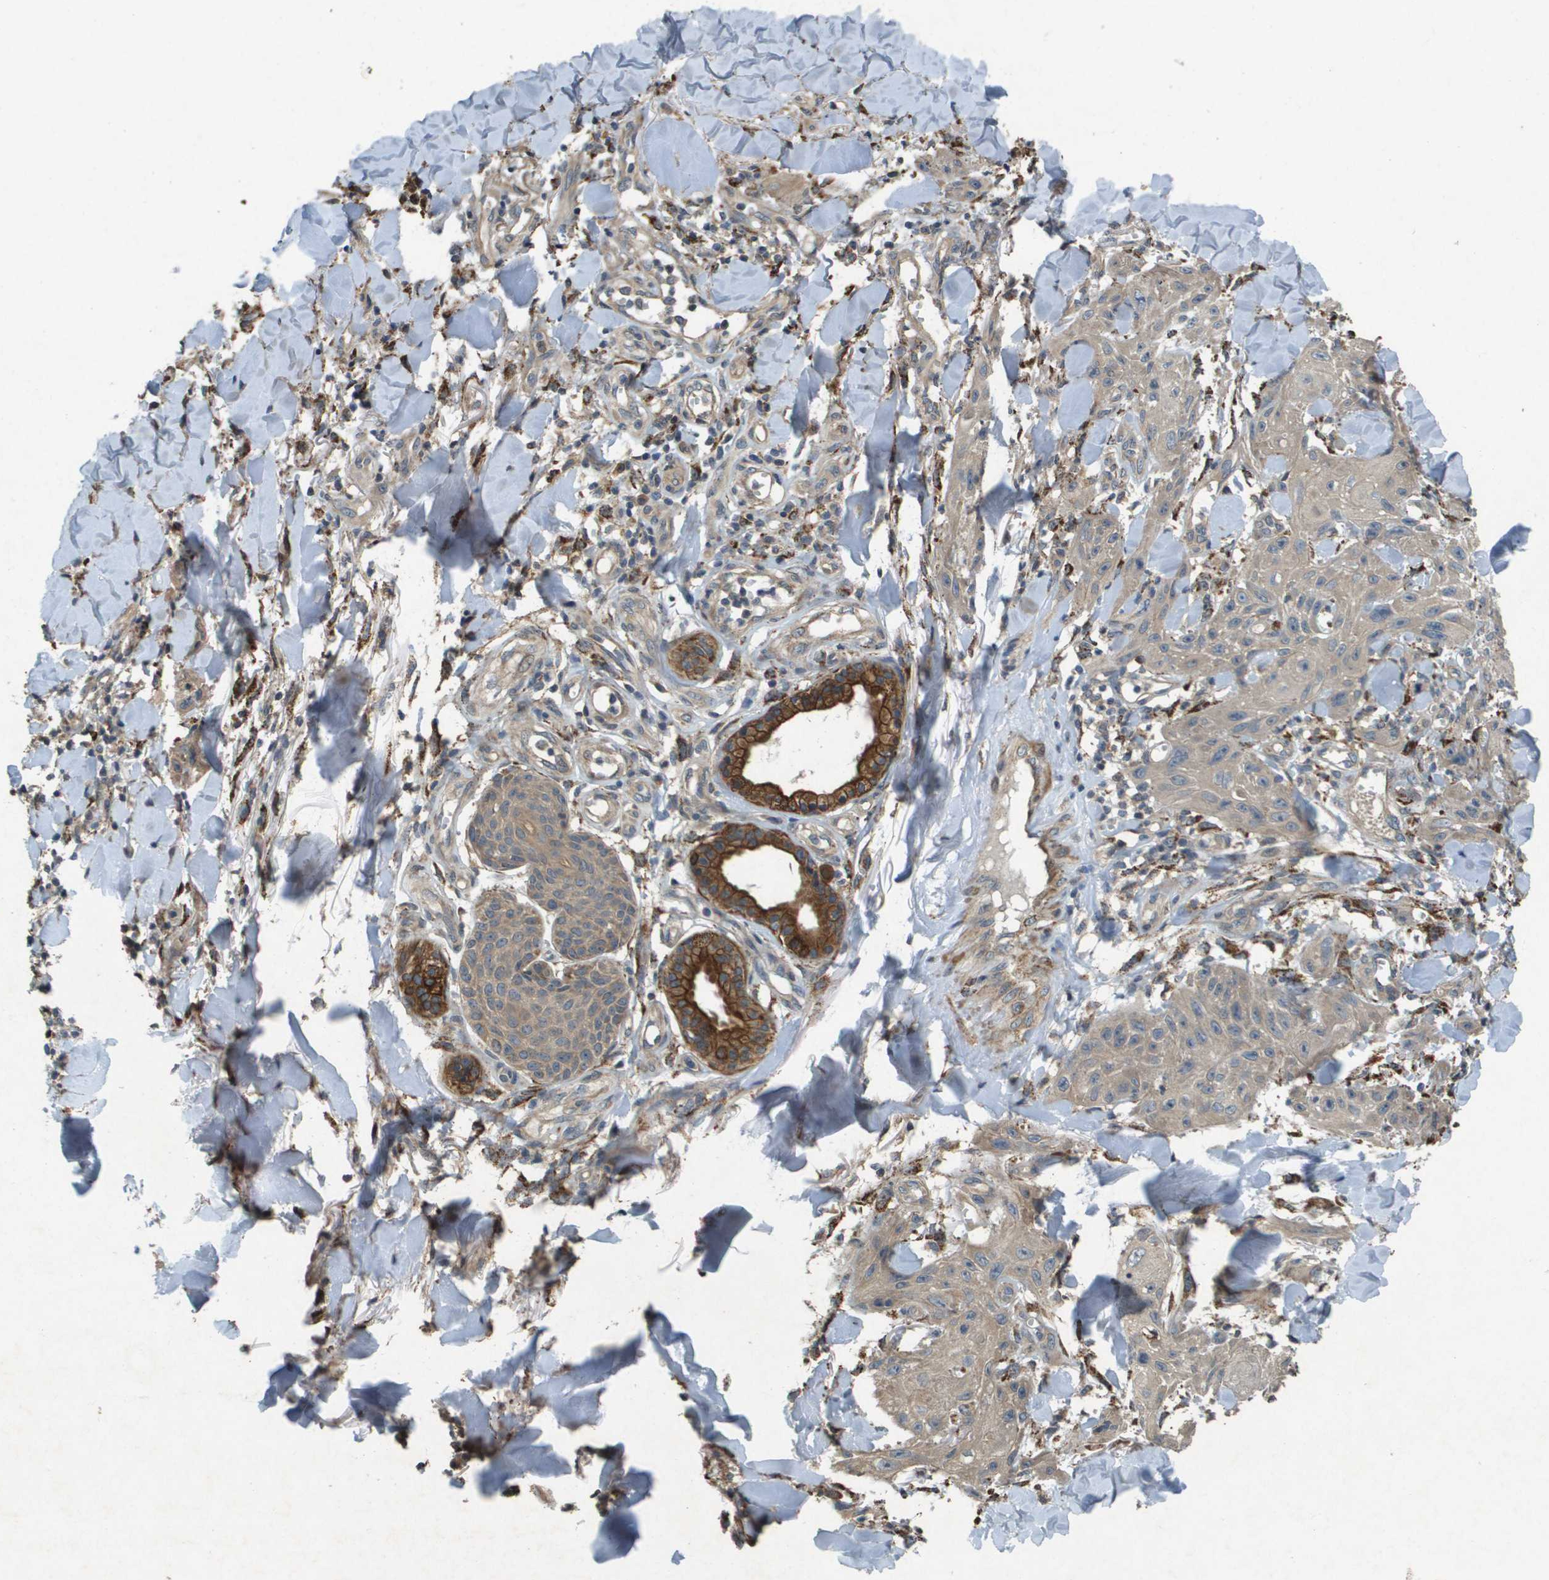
{"staining": {"intensity": "weak", "quantity": ">75%", "location": "cytoplasmic/membranous"}, "tissue": "skin cancer", "cell_type": "Tumor cells", "image_type": "cancer", "snomed": [{"axis": "morphology", "description": "Squamous cell carcinoma, NOS"}, {"axis": "topography", "description": "Skin"}], "caption": "High-power microscopy captured an immunohistochemistry histopathology image of skin cancer, revealing weak cytoplasmic/membranous staining in approximately >75% of tumor cells. The protein is stained brown, and the nuclei are stained in blue (DAB (3,3'-diaminobenzidine) IHC with brightfield microscopy, high magnification).", "gene": "CDKN2C", "patient": {"sex": "male", "age": 74}}